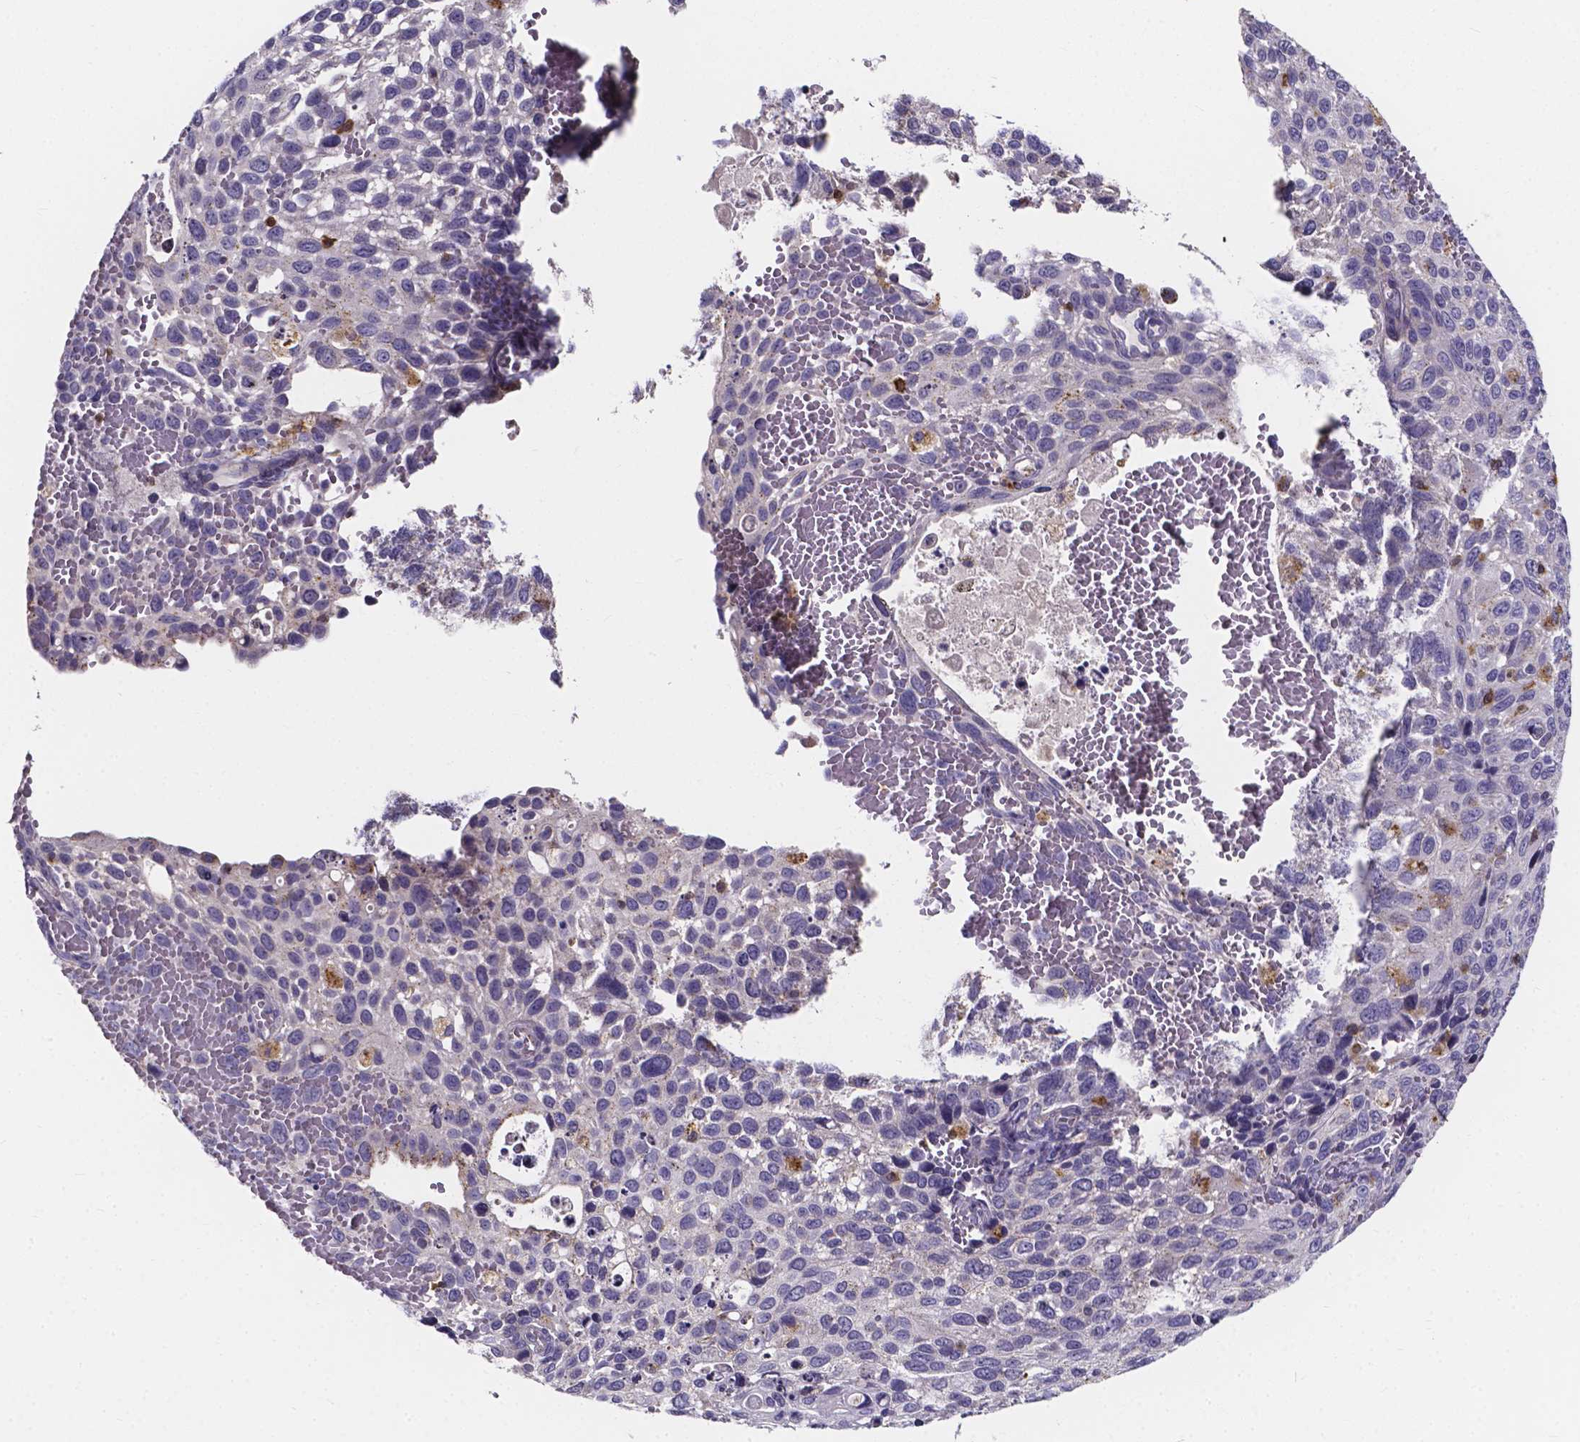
{"staining": {"intensity": "negative", "quantity": "none", "location": "none"}, "tissue": "cervical cancer", "cell_type": "Tumor cells", "image_type": "cancer", "snomed": [{"axis": "morphology", "description": "Squamous cell carcinoma, NOS"}, {"axis": "topography", "description": "Cervix"}], "caption": "IHC of human cervical cancer demonstrates no expression in tumor cells.", "gene": "THEMIS", "patient": {"sex": "female", "age": 70}}